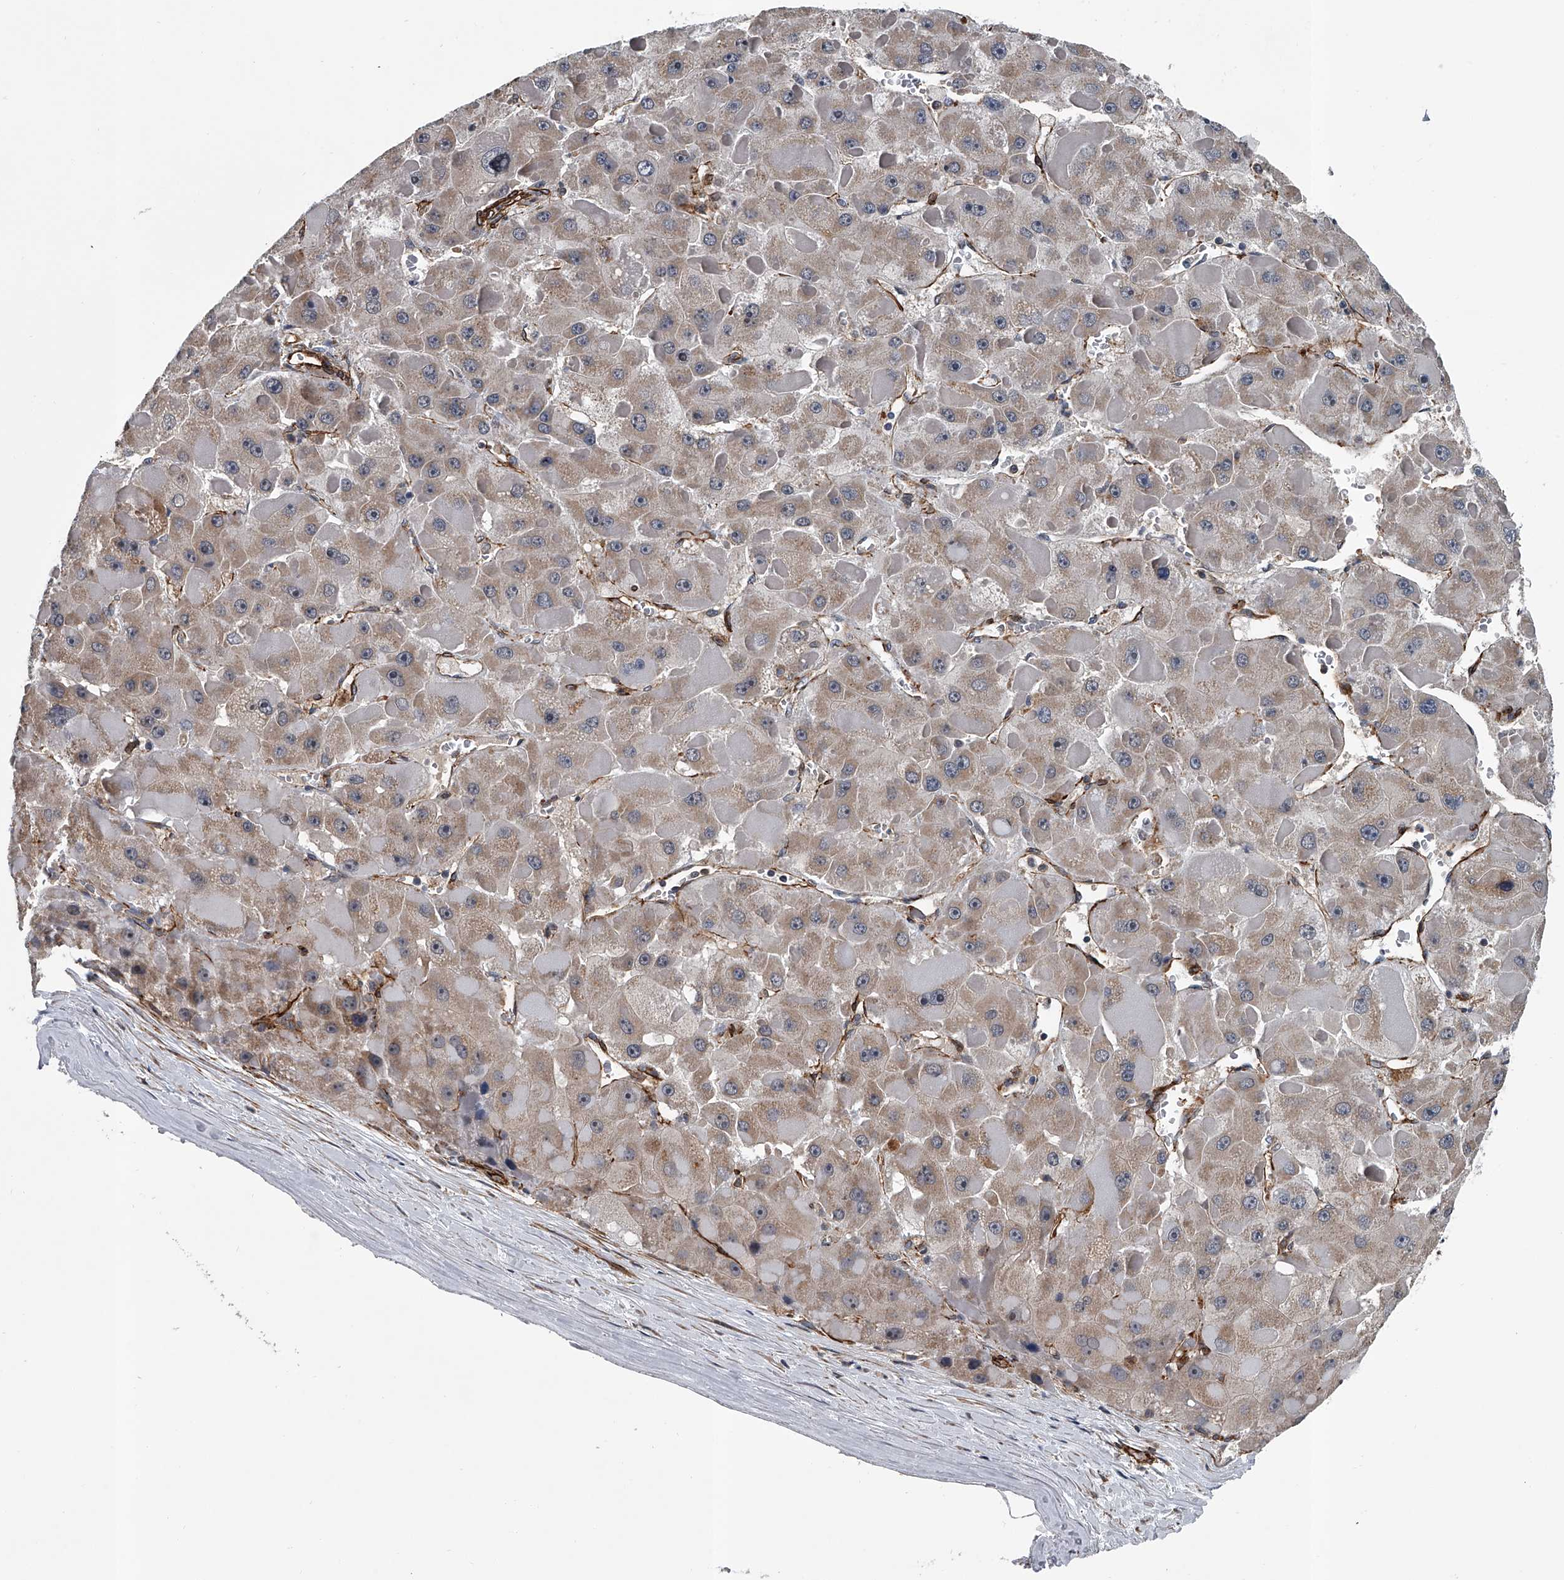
{"staining": {"intensity": "weak", "quantity": "<25%", "location": "cytoplasmic/membranous"}, "tissue": "liver cancer", "cell_type": "Tumor cells", "image_type": "cancer", "snomed": [{"axis": "morphology", "description": "Carcinoma, Hepatocellular, NOS"}, {"axis": "topography", "description": "Liver"}], "caption": "Tumor cells show no significant positivity in liver cancer.", "gene": "LDLRAD2", "patient": {"sex": "female", "age": 73}}